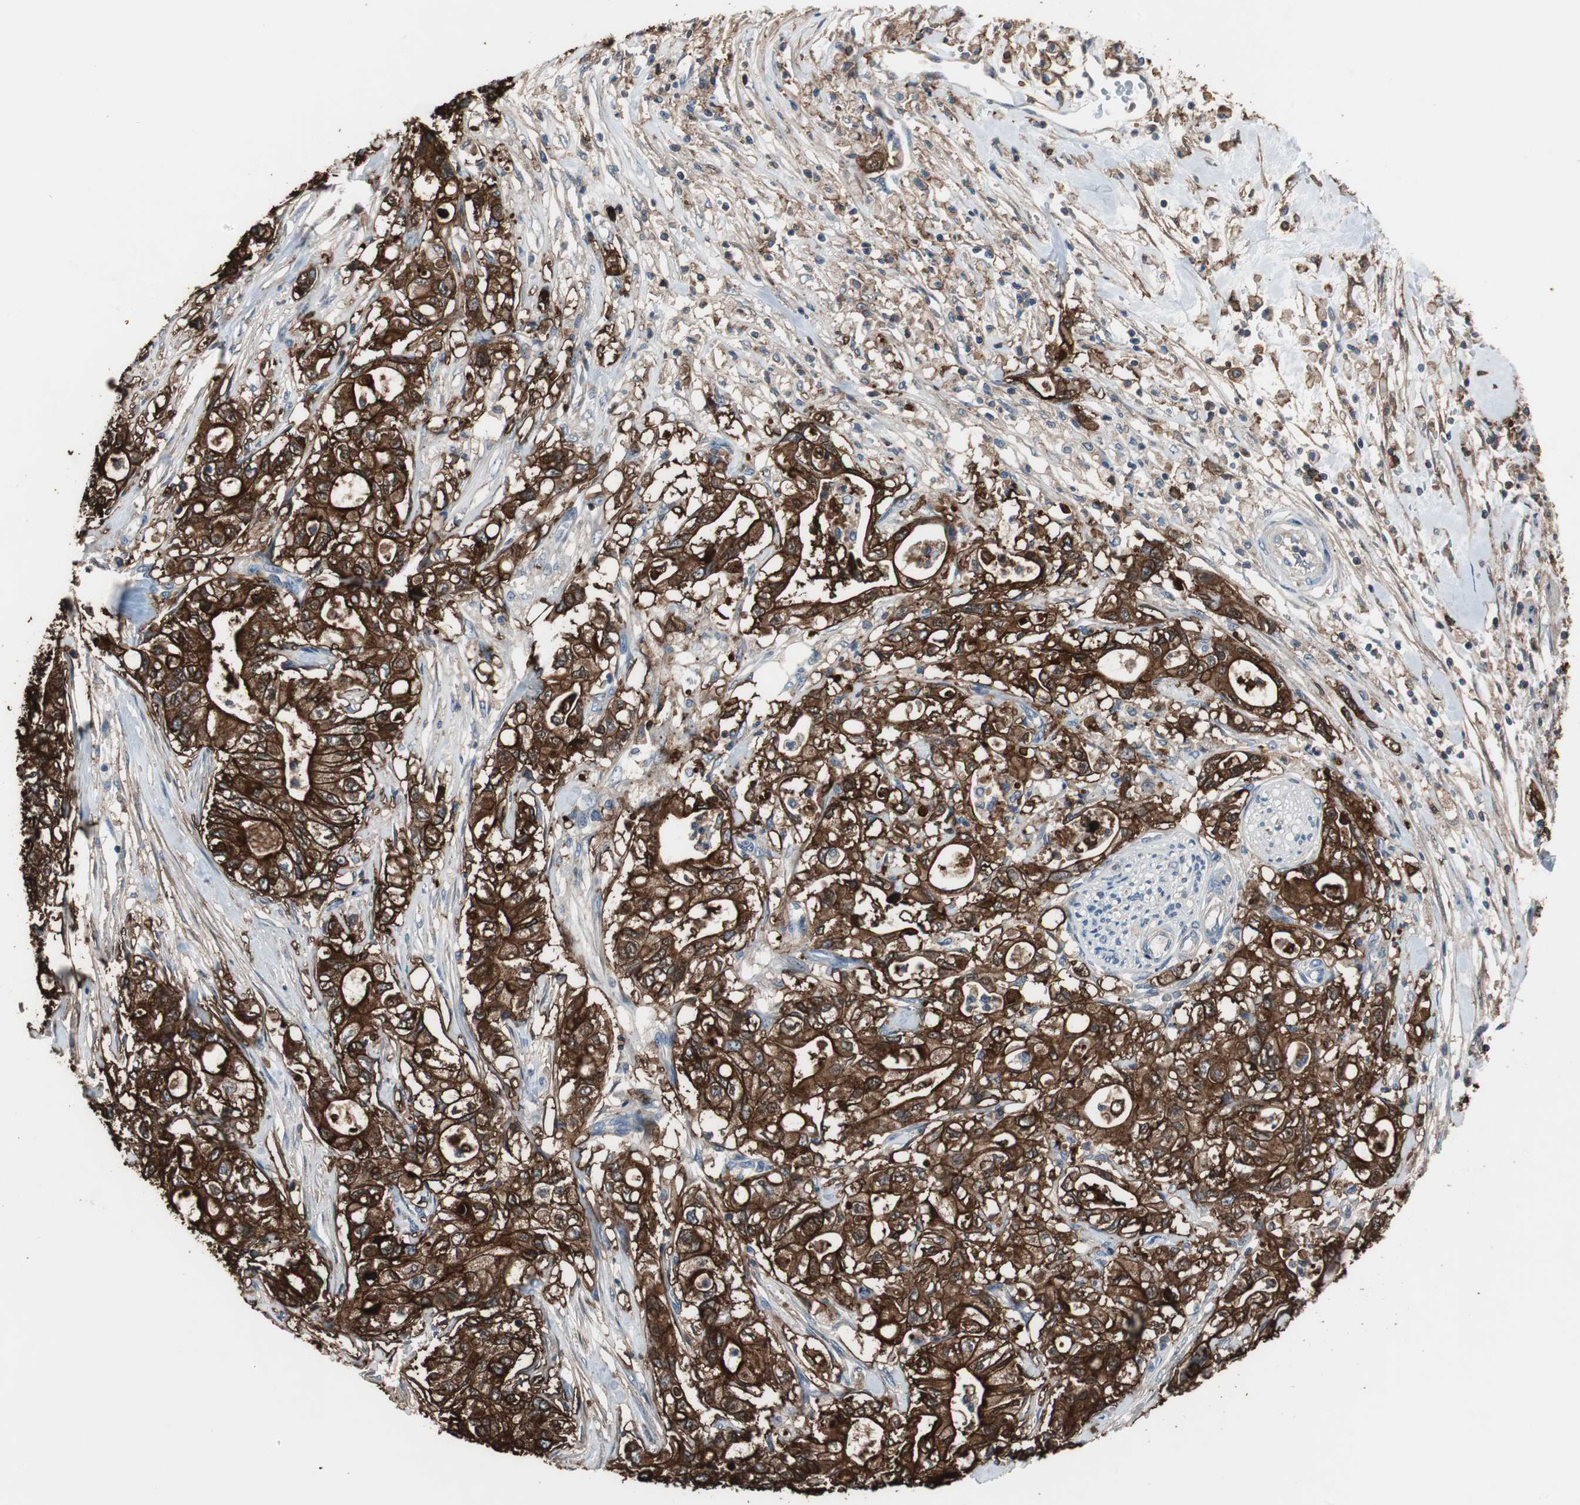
{"staining": {"intensity": "strong", "quantity": ">75%", "location": "cytoplasmic/membranous"}, "tissue": "pancreatic cancer", "cell_type": "Tumor cells", "image_type": "cancer", "snomed": [{"axis": "morphology", "description": "Adenocarcinoma, NOS"}, {"axis": "topography", "description": "Pancreas"}], "caption": "IHC photomicrograph of human pancreatic cancer (adenocarcinoma) stained for a protein (brown), which reveals high levels of strong cytoplasmic/membranous expression in about >75% of tumor cells.", "gene": "ANXA4", "patient": {"sex": "male", "age": 79}}